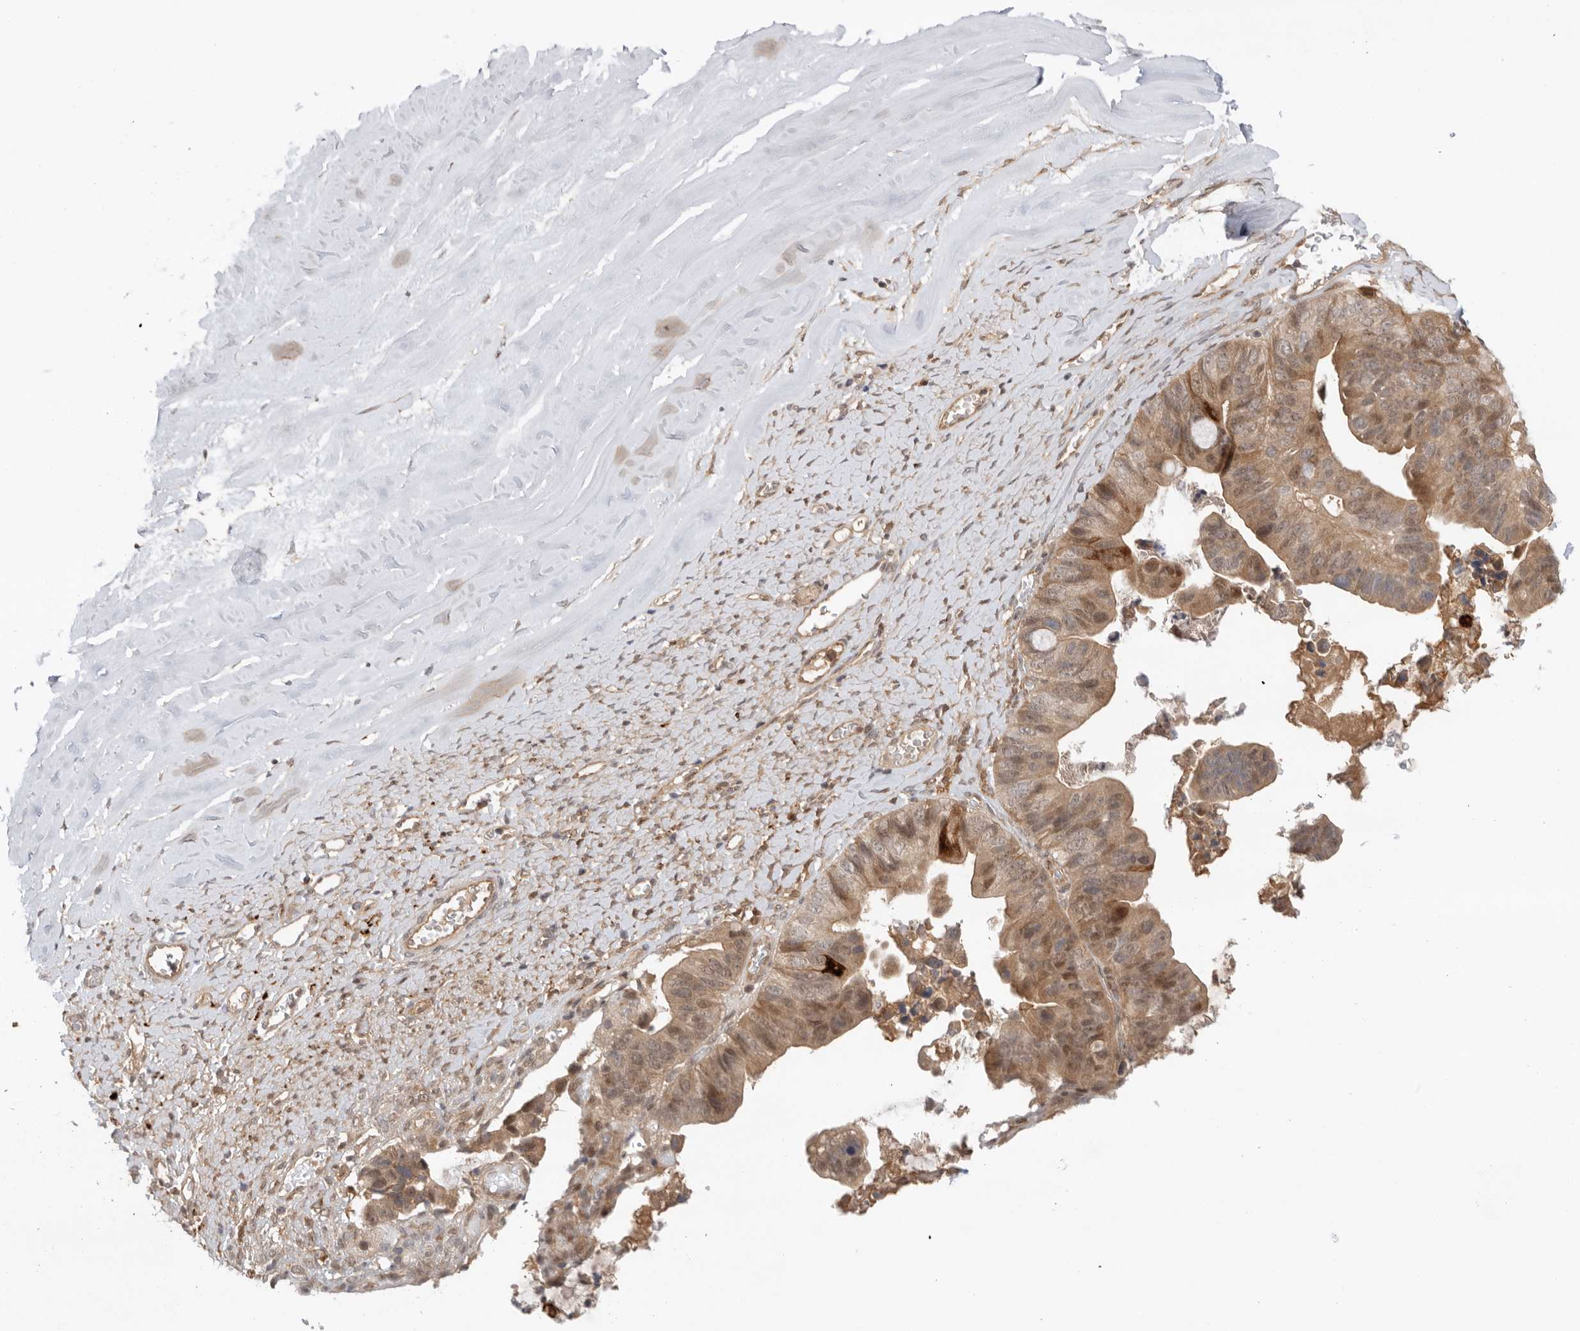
{"staining": {"intensity": "weak", "quantity": ">75%", "location": "cytoplasmic/membranous,nuclear"}, "tissue": "ovarian cancer", "cell_type": "Tumor cells", "image_type": "cancer", "snomed": [{"axis": "morphology", "description": "Cystadenocarcinoma, mucinous, NOS"}, {"axis": "topography", "description": "Ovary"}], "caption": "Immunohistochemistry (DAB) staining of ovarian mucinous cystadenocarcinoma displays weak cytoplasmic/membranous and nuclear protein staining in about >75% of tumor cells.", "gene": "DCAF8", "patient": {"sex": "female", "age": 61}}